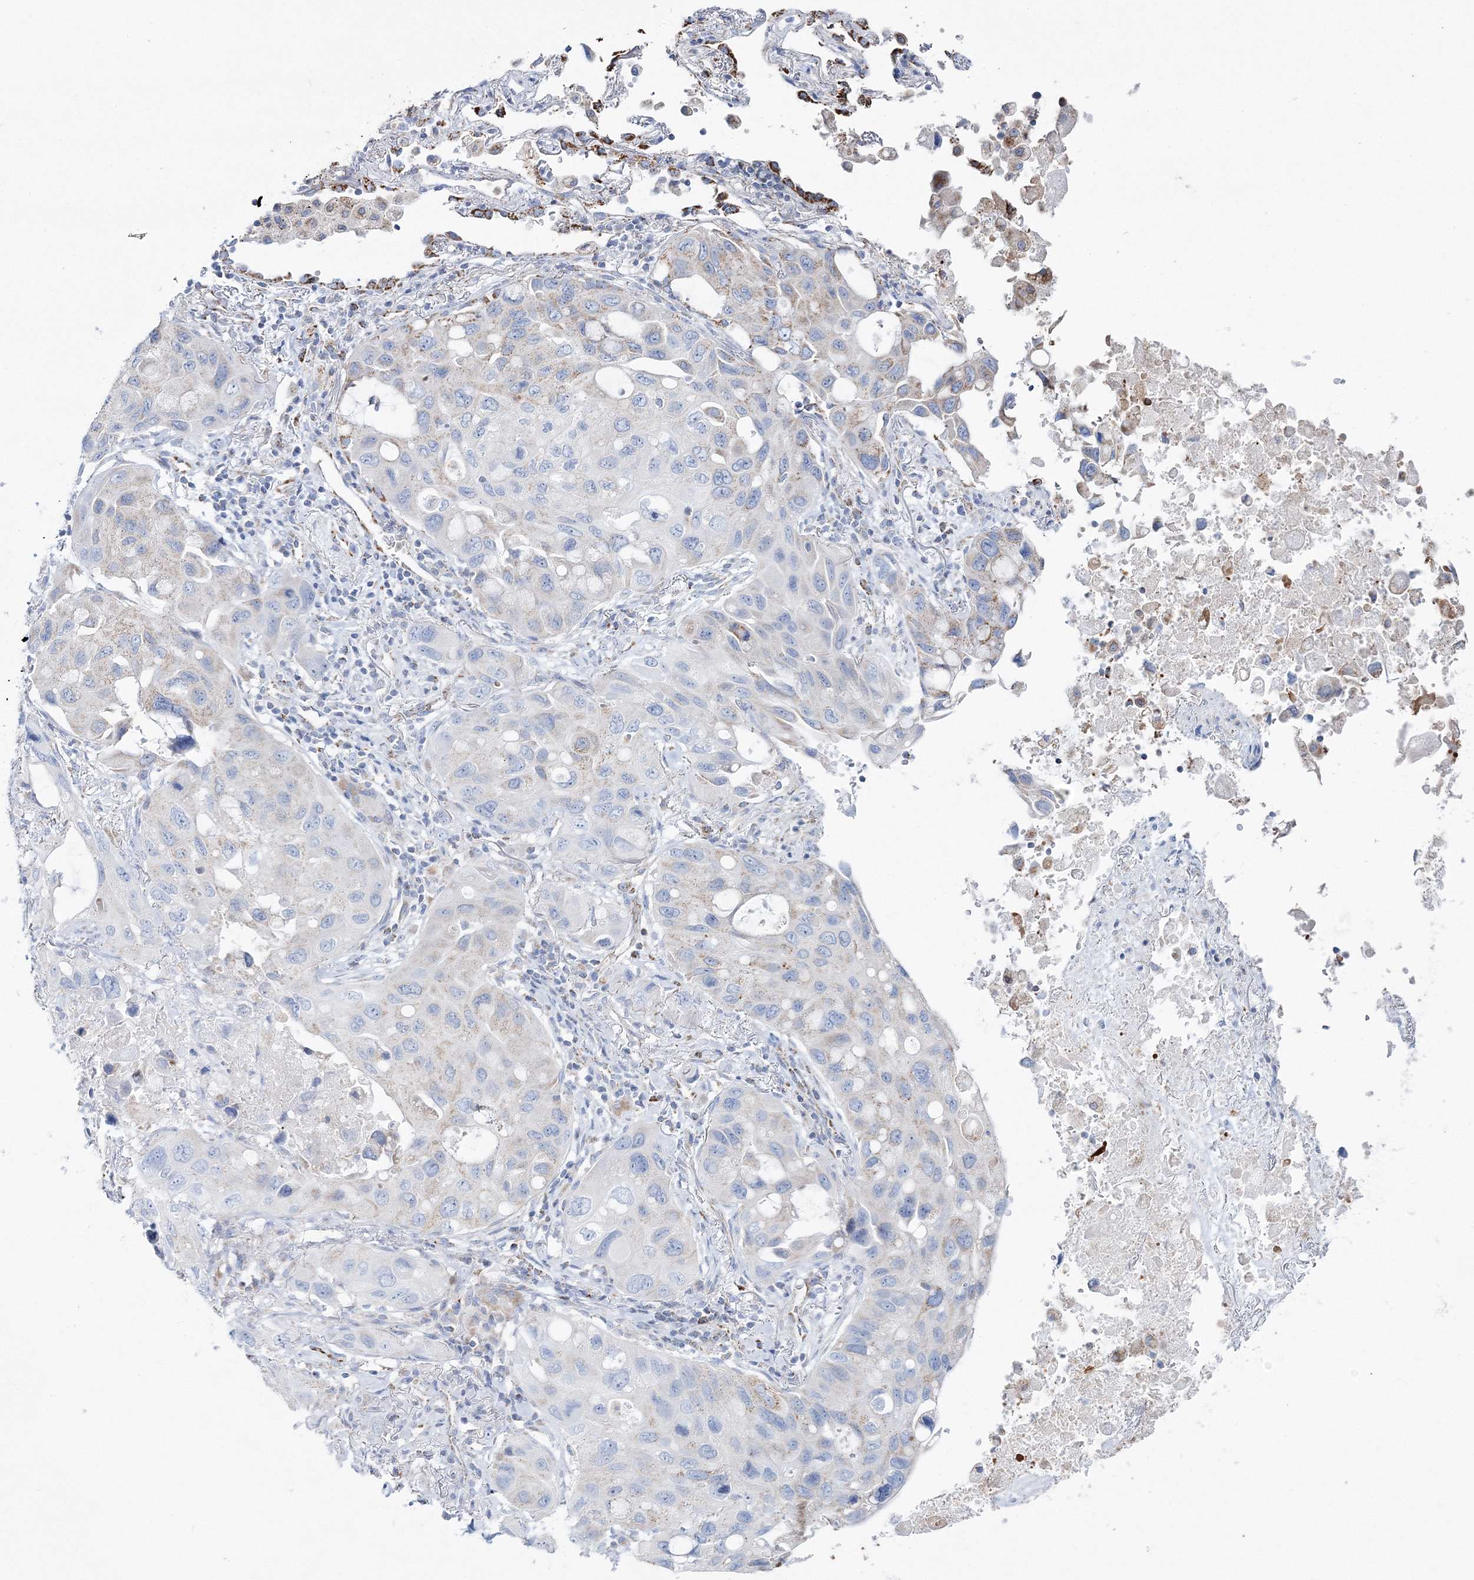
{"staining": {"intensity": "weak", "quantity": "<25%", "location": "cytoplasmic/membranous"}, "tissue": "lung cancer", "cell_type": "Tumor cells", "image_type": "cancer", "snomed": [{"axis": "morphology", "description": "Squamous cell carcinoma, NOS"}, {"axis": "topography", "description": "Lung"}], "caption": "Immunohistochemistry (IHC) histopathology image of lung cancer stained for a protein (brown), which exhibits no positivity in tumor cells.", "gene": "HIBCH", "patient": {"sex": "female", "age": 73}}